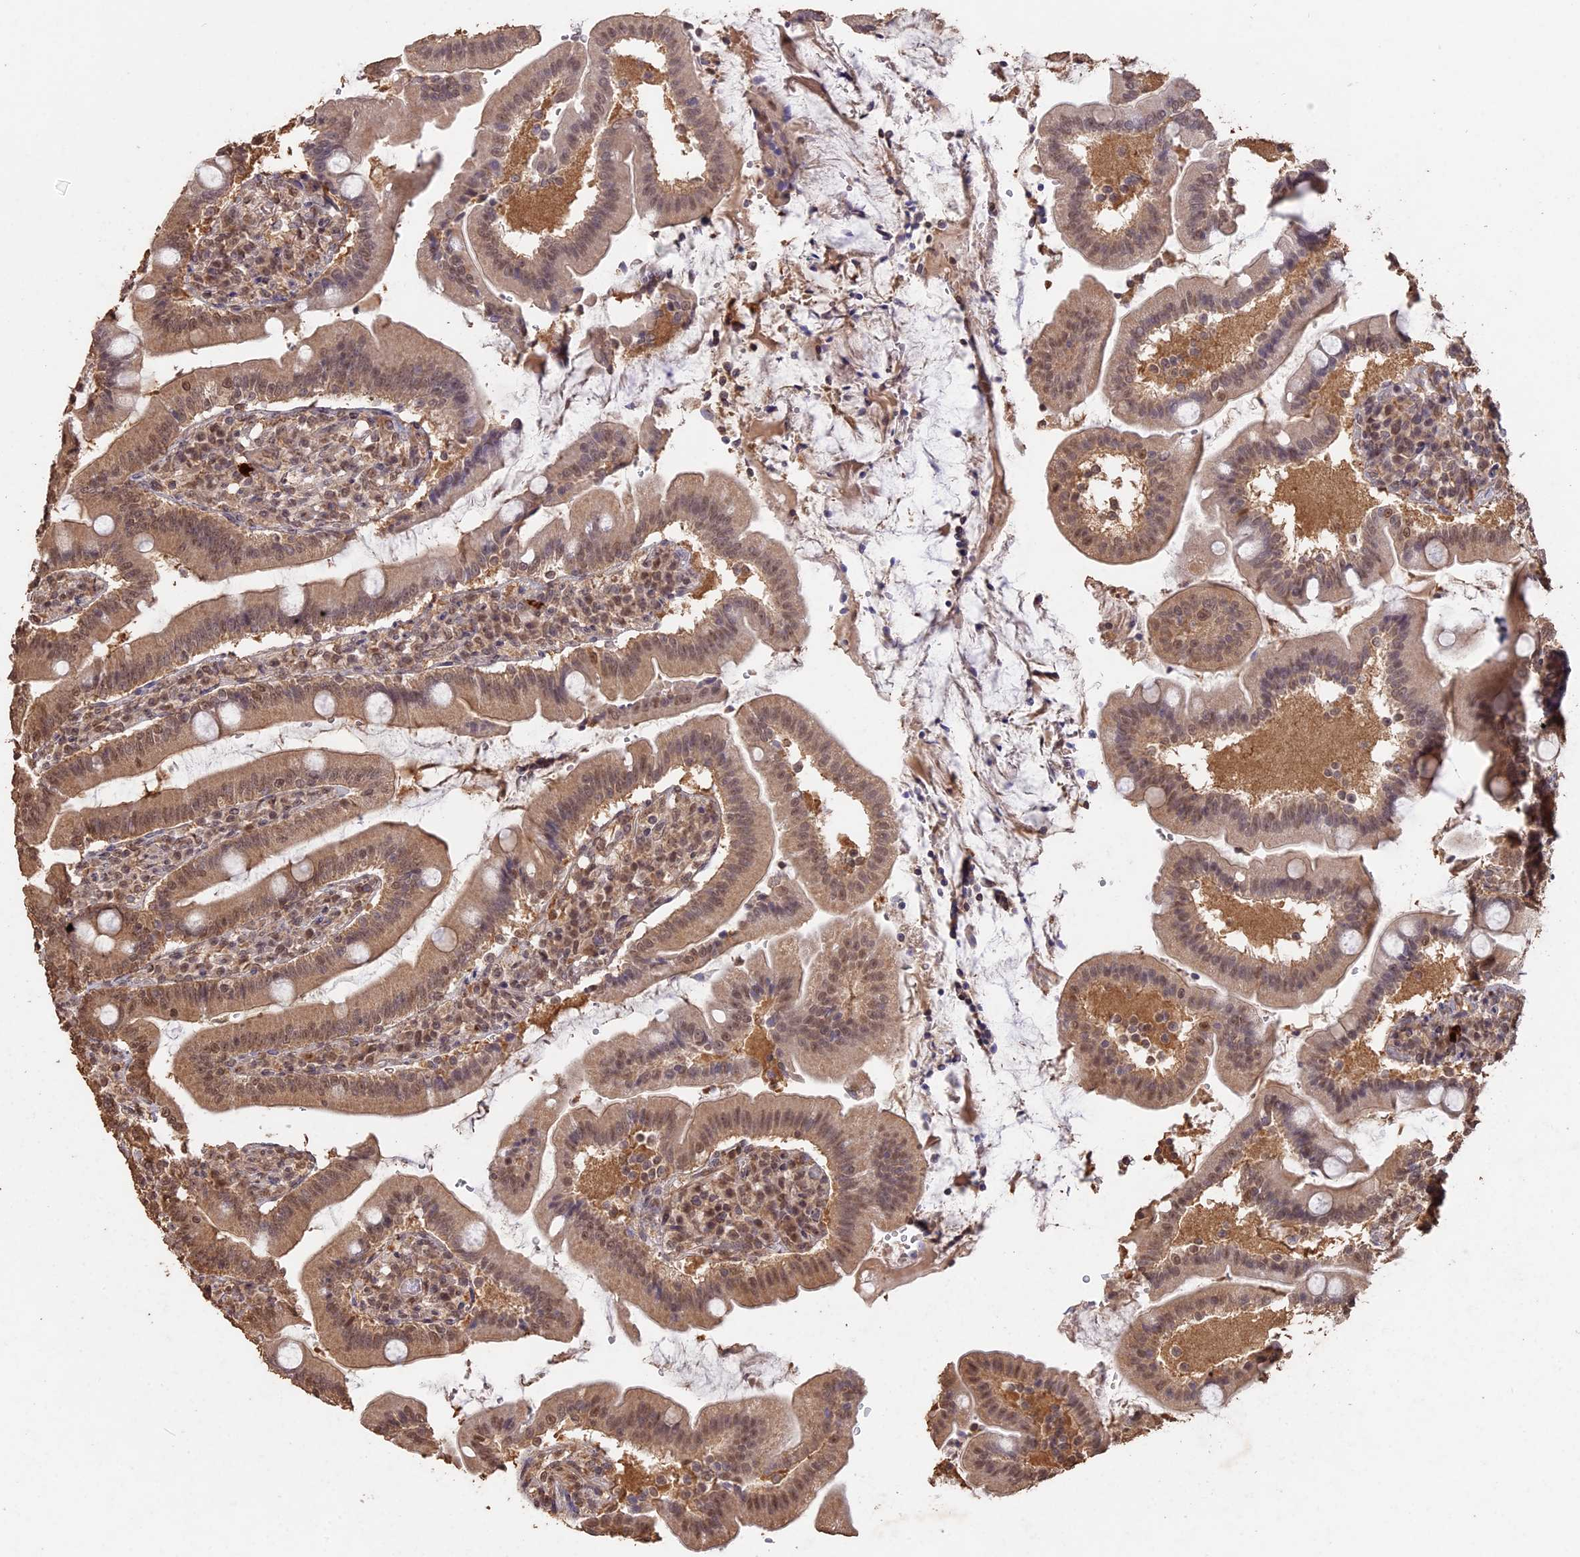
{"staining": {"intensity": "moderate", "quantity": ">75%", "location": "cytoplasmic/membranous,nuclear"}, "tissue": "duodenum", "cell_type": "Glandular cells", "image_type": "normal", "snomed": [{"axis": "morphology", "description": "Normal tissue, NOS"}, {"axis": "topography", "description": "Duodenum"}], "caption": "Immunohistochemistry of normal duodenum reveals medium levels of moderate cytoplasmic/membranous,nuclear positivity in about >75% of glandular cells. (Stains: DAB (3,3'-diaminobenzidine) in brown, nuclei in blue, Microscopy: brightfield microscopy at high magnification).", "gene": "PSMC6", "patient": {"sex": "female", "age": 67}}